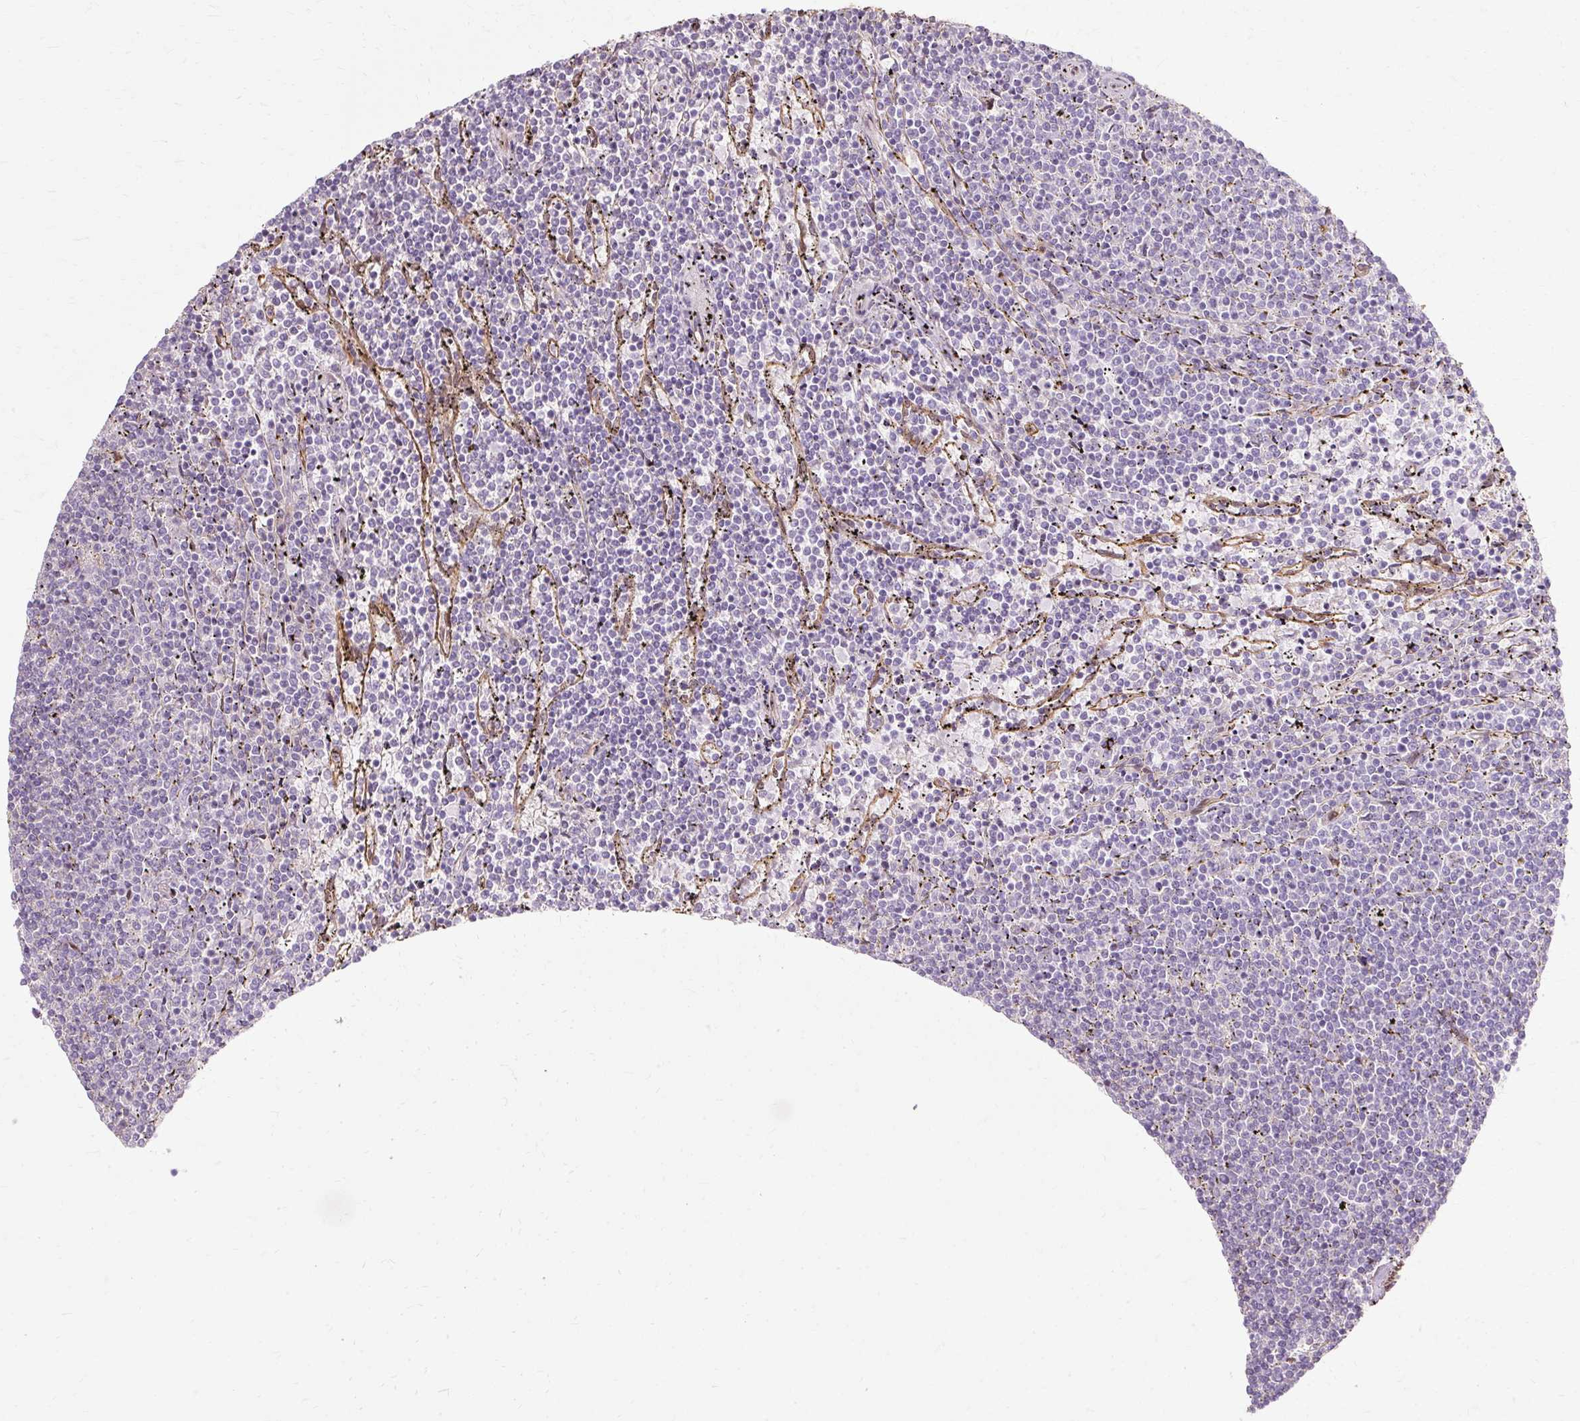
{"staining": {"intensity": "negative", "quantity": "none", "location": "none"}, "tissue": "lymphoma", "cell_type": "Tumor cells", "image_type": "cancer", "snomed": [{"axis": "morphology", "description": "Malignant lymphoma, non-Hodgkin's type, Low grade"}, {"axis": "topography", "description": "Spleen"}], "caption": "This is an immunohistochemistry (IHC) photomicrograph of low-grade malignant lymphoma, non-Hodgkin's type. There is no positivity in tumor cells.", "gene": "CNN3", "patient": {"sex": "female", "age": 50}}